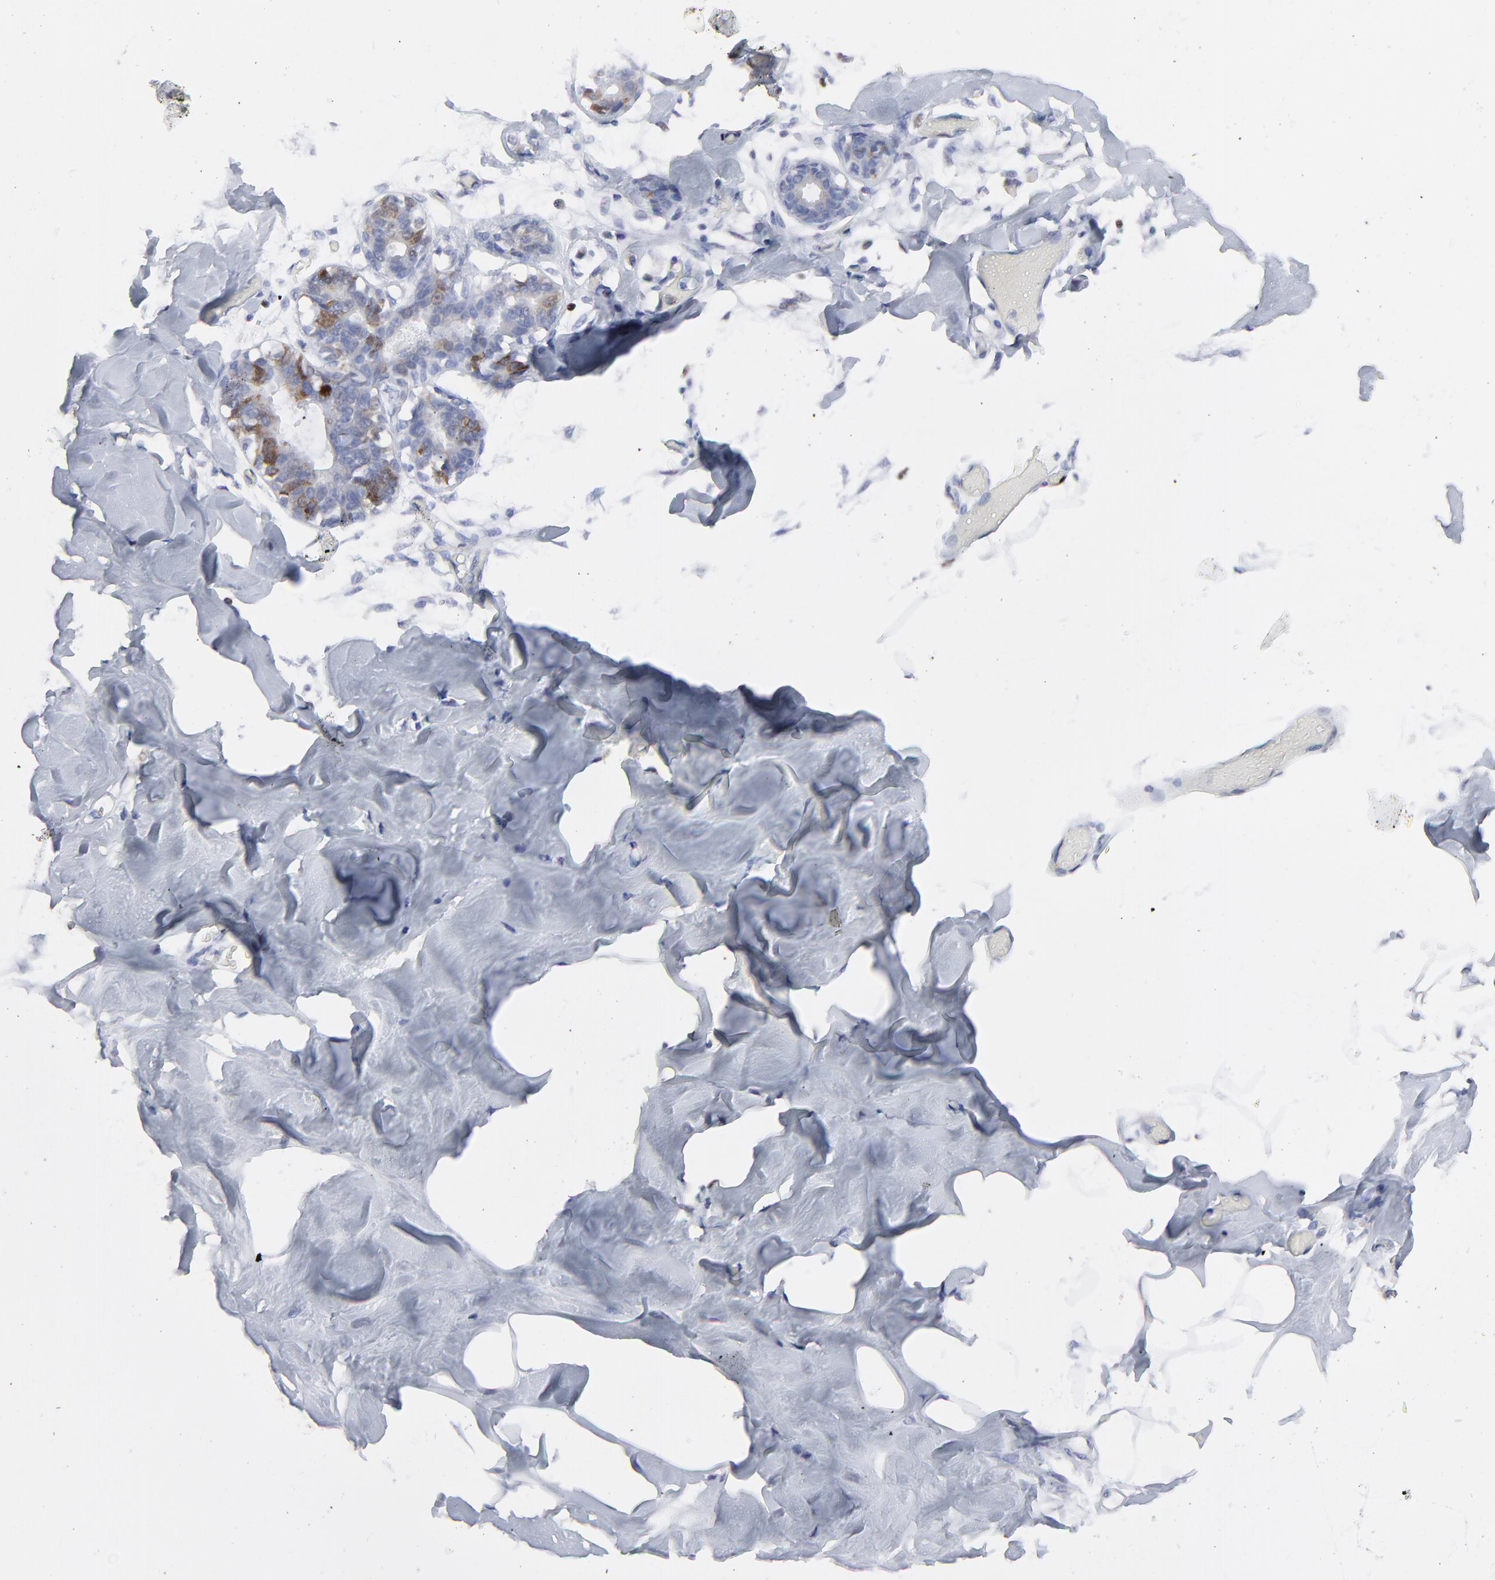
{"staining": {"intensity": "negative", "quantity": "none", "location": "none"}, "tissue": "breast", "cell_type": "Adipocytes", "image_type": "normal", "snomed": [{"axis": "morphology", "description": "Normal tissue, NOS"}, {"axis": "topography", "description": "Breast"}, {"axis": "topography", "description": "Soft tissue"}], "caption": "An immunohistochemistry (IHC) micrograph of unremarkable breast is shown. There is no staining in adipocytes of breast. (Stains: DAB immunohistochemistry with hematoxylin counter stain, Microscopy: brightfield microscopy at high magnification).", "gene": "NCAPH", "patient": {"sex": "female", "age": 25}}